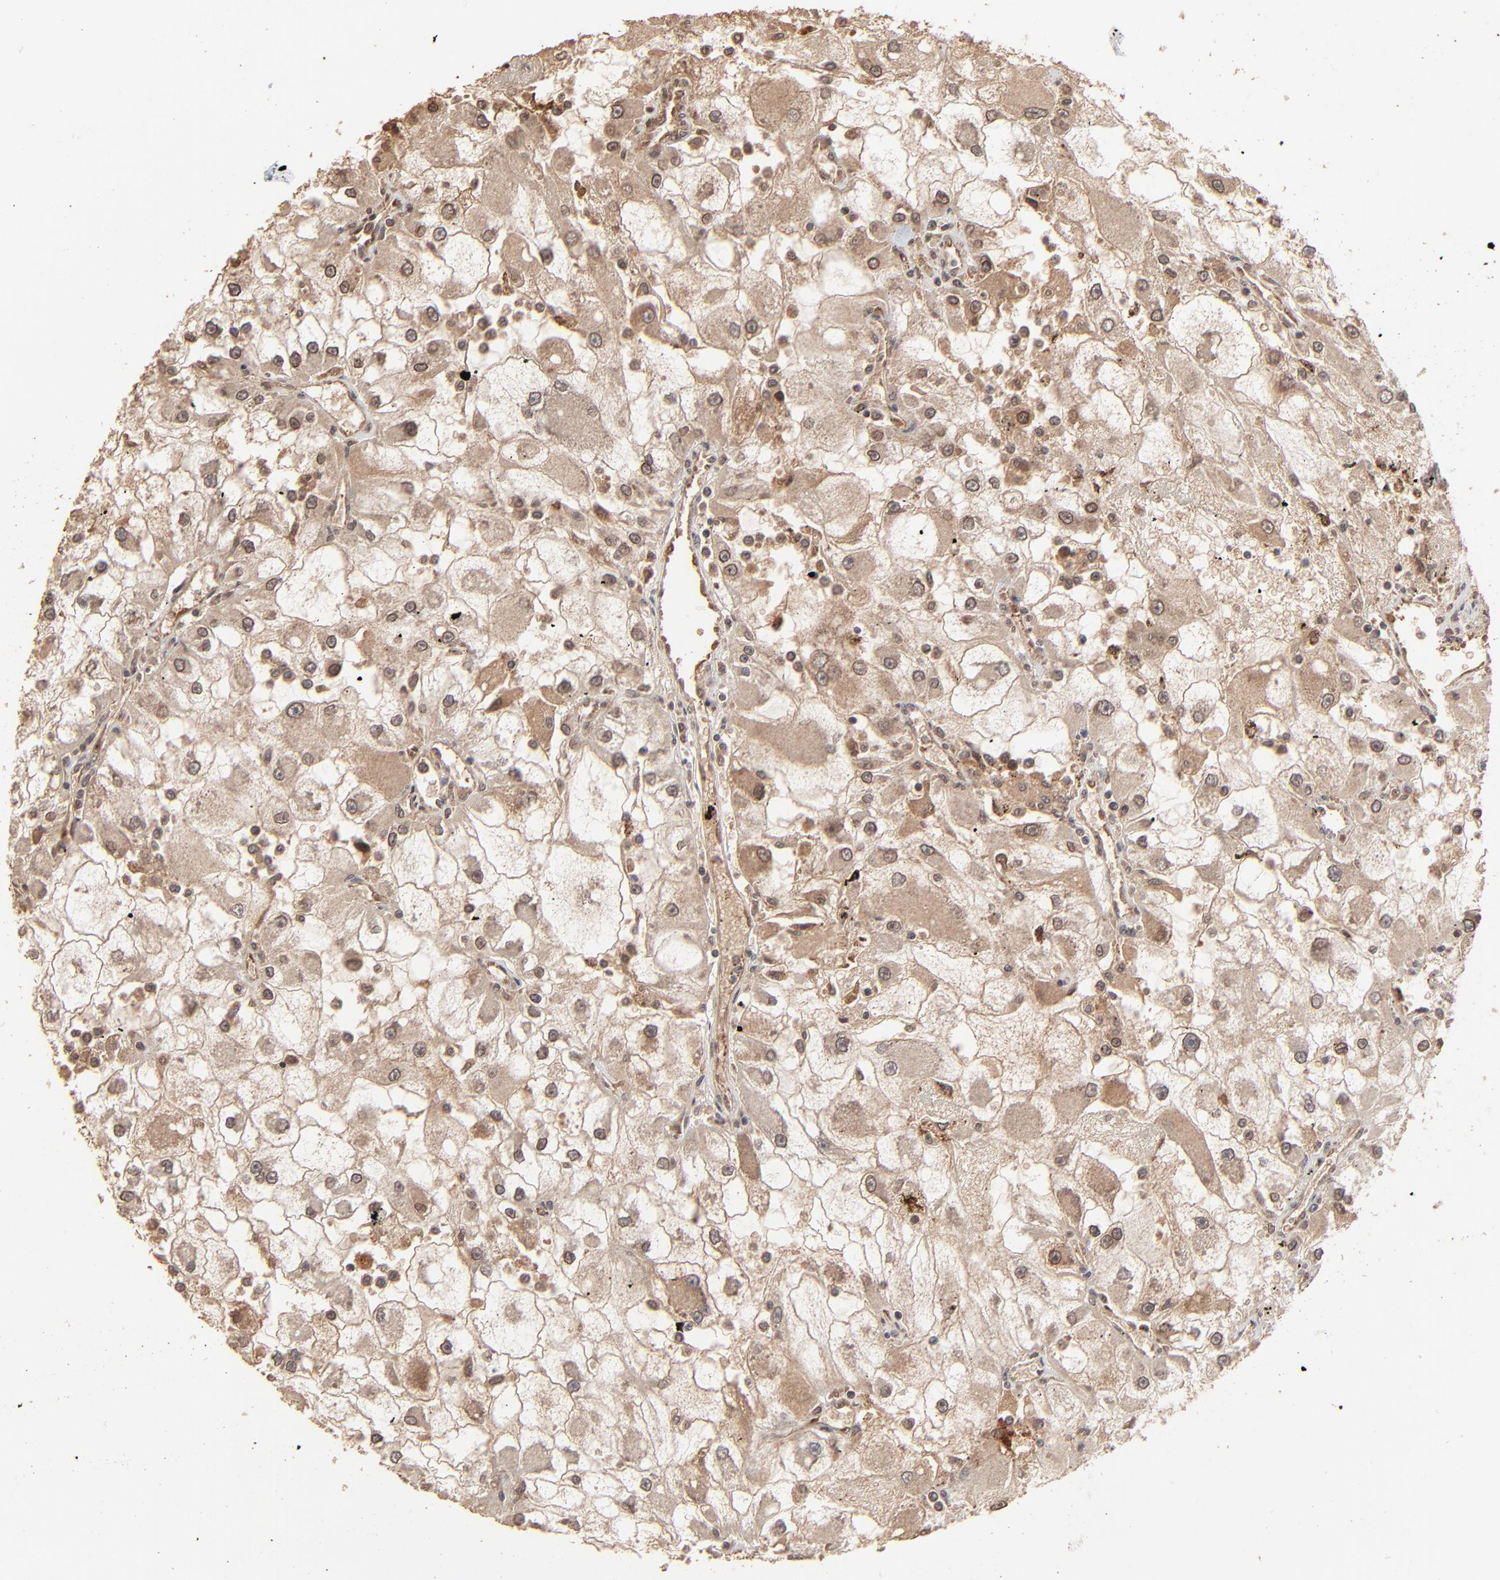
{"staining": {"intensity": "moderate", "quantity": ">75%", "location": "cytoplasmic/membranous"}, "tissue": "renal cancer", "cell_type": "Tumor cells", "image_type": "cancer", "snomed": [{"axis": "morphology", "description": "Adenocarcinoma, NOS"}, {"axis": "topography", "description": "Kidney"}], "caption": "An immunohistochemistry (IHC) micrograph of neoplastic tissue is shown. Protein staining in brown highlights moderate cytoplasmic/membranous positivity in renal cancer (adenocarcinoma) within tumor cells.", "gene": "FAM227A", "patient": {"sex": "female", "age": 73}}